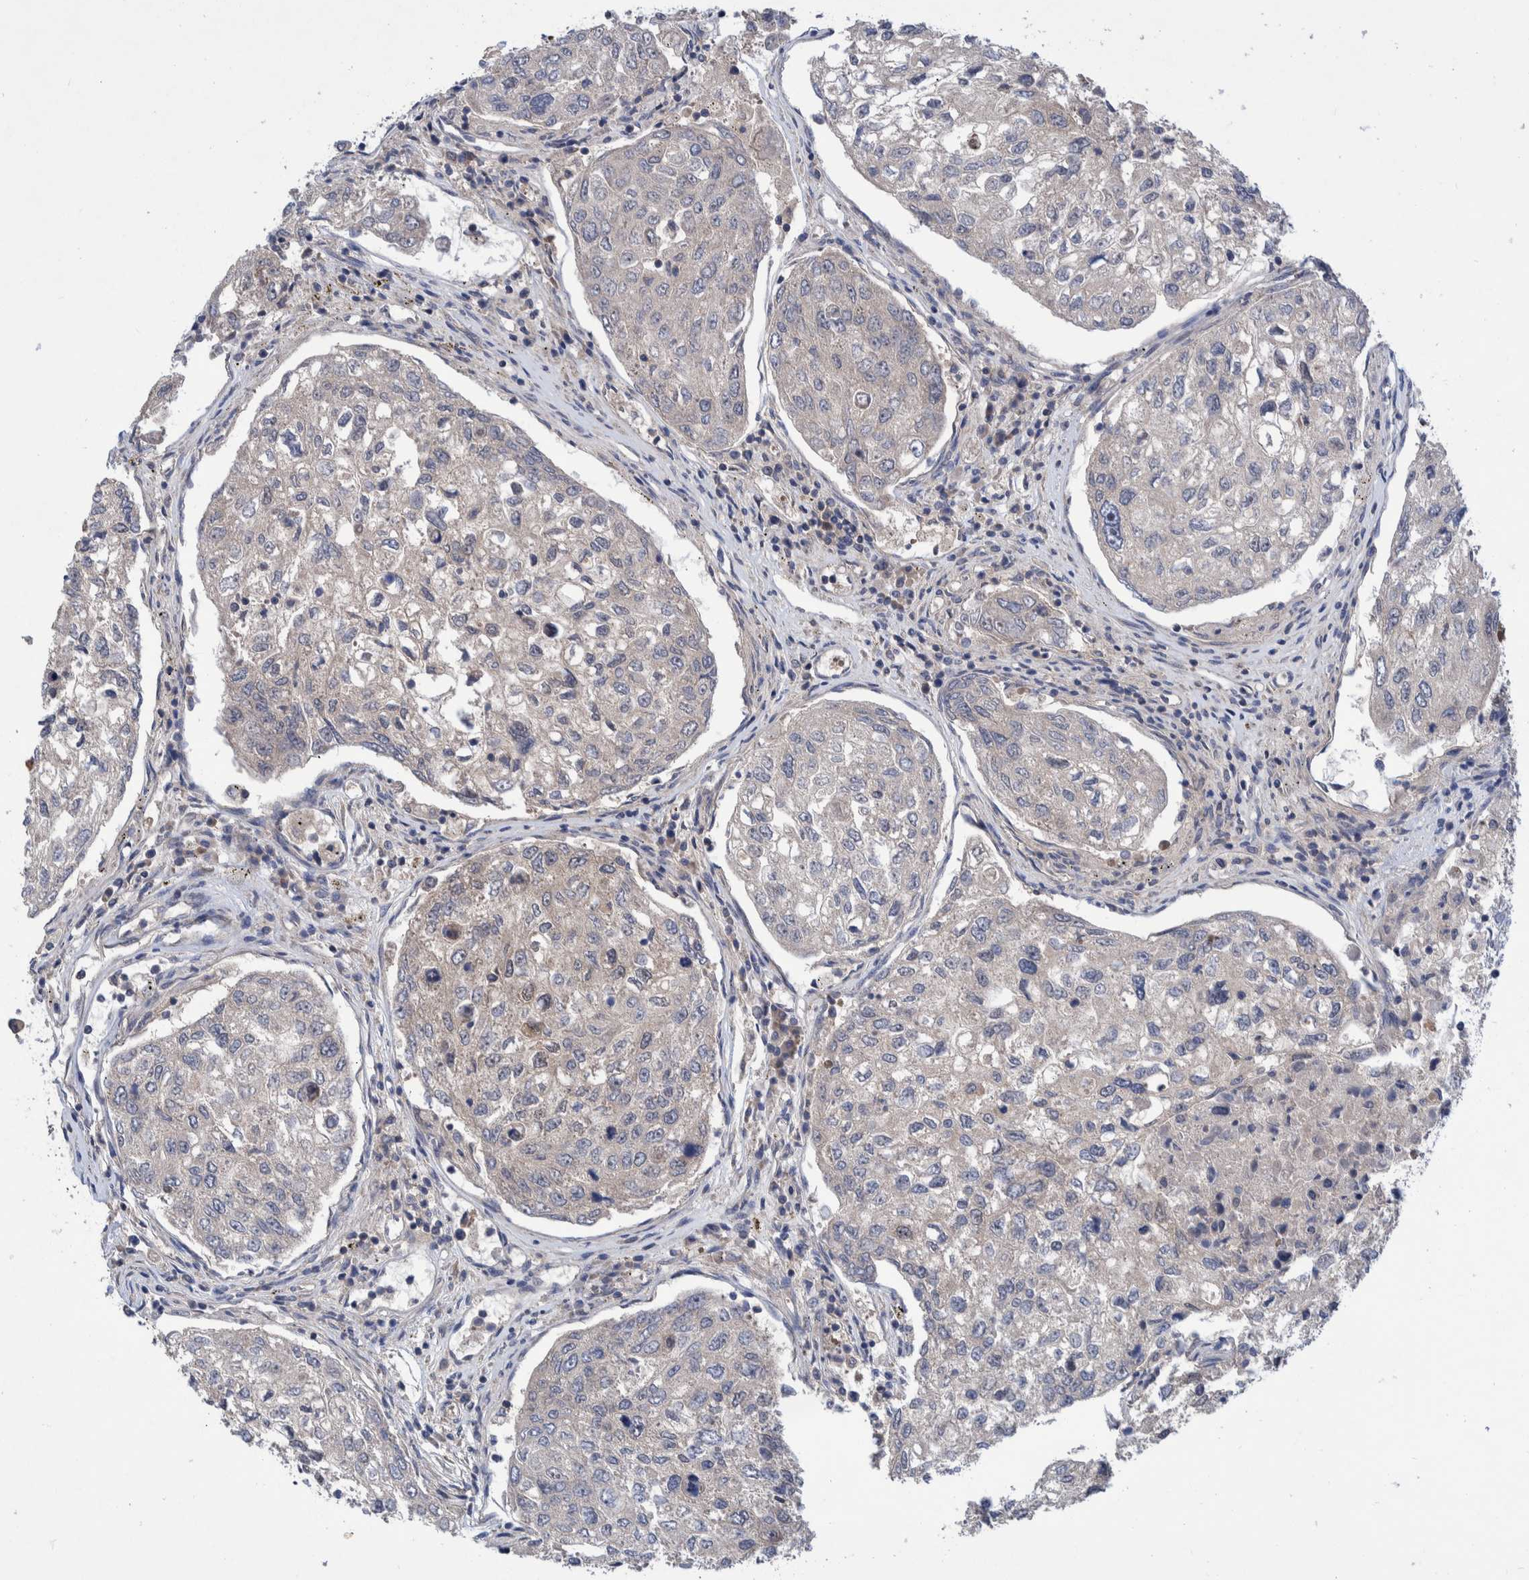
{"staining": {"intensity": "negative", "quantity": "none", "location": "none"}, "tissue": "urothelial cancer", "cell_type": "Tumor cells", "image_type": "cancer", "snomed": [{"axis": "morphology", "description": "Urothelial carcinoma, High grade"}, {"axis": "topography", "description": "Lymph node"}, {"axis": "topography", "description": "Urinary bladder"}], "caption": "DAB (3,3'-diaminobenzidine) immunohistochemical staining of human urothelial cancer exhibits no significant positivity in tumor cells.", "gene": "PLPBP", "patient": {"sex": "male", "age": 51}}